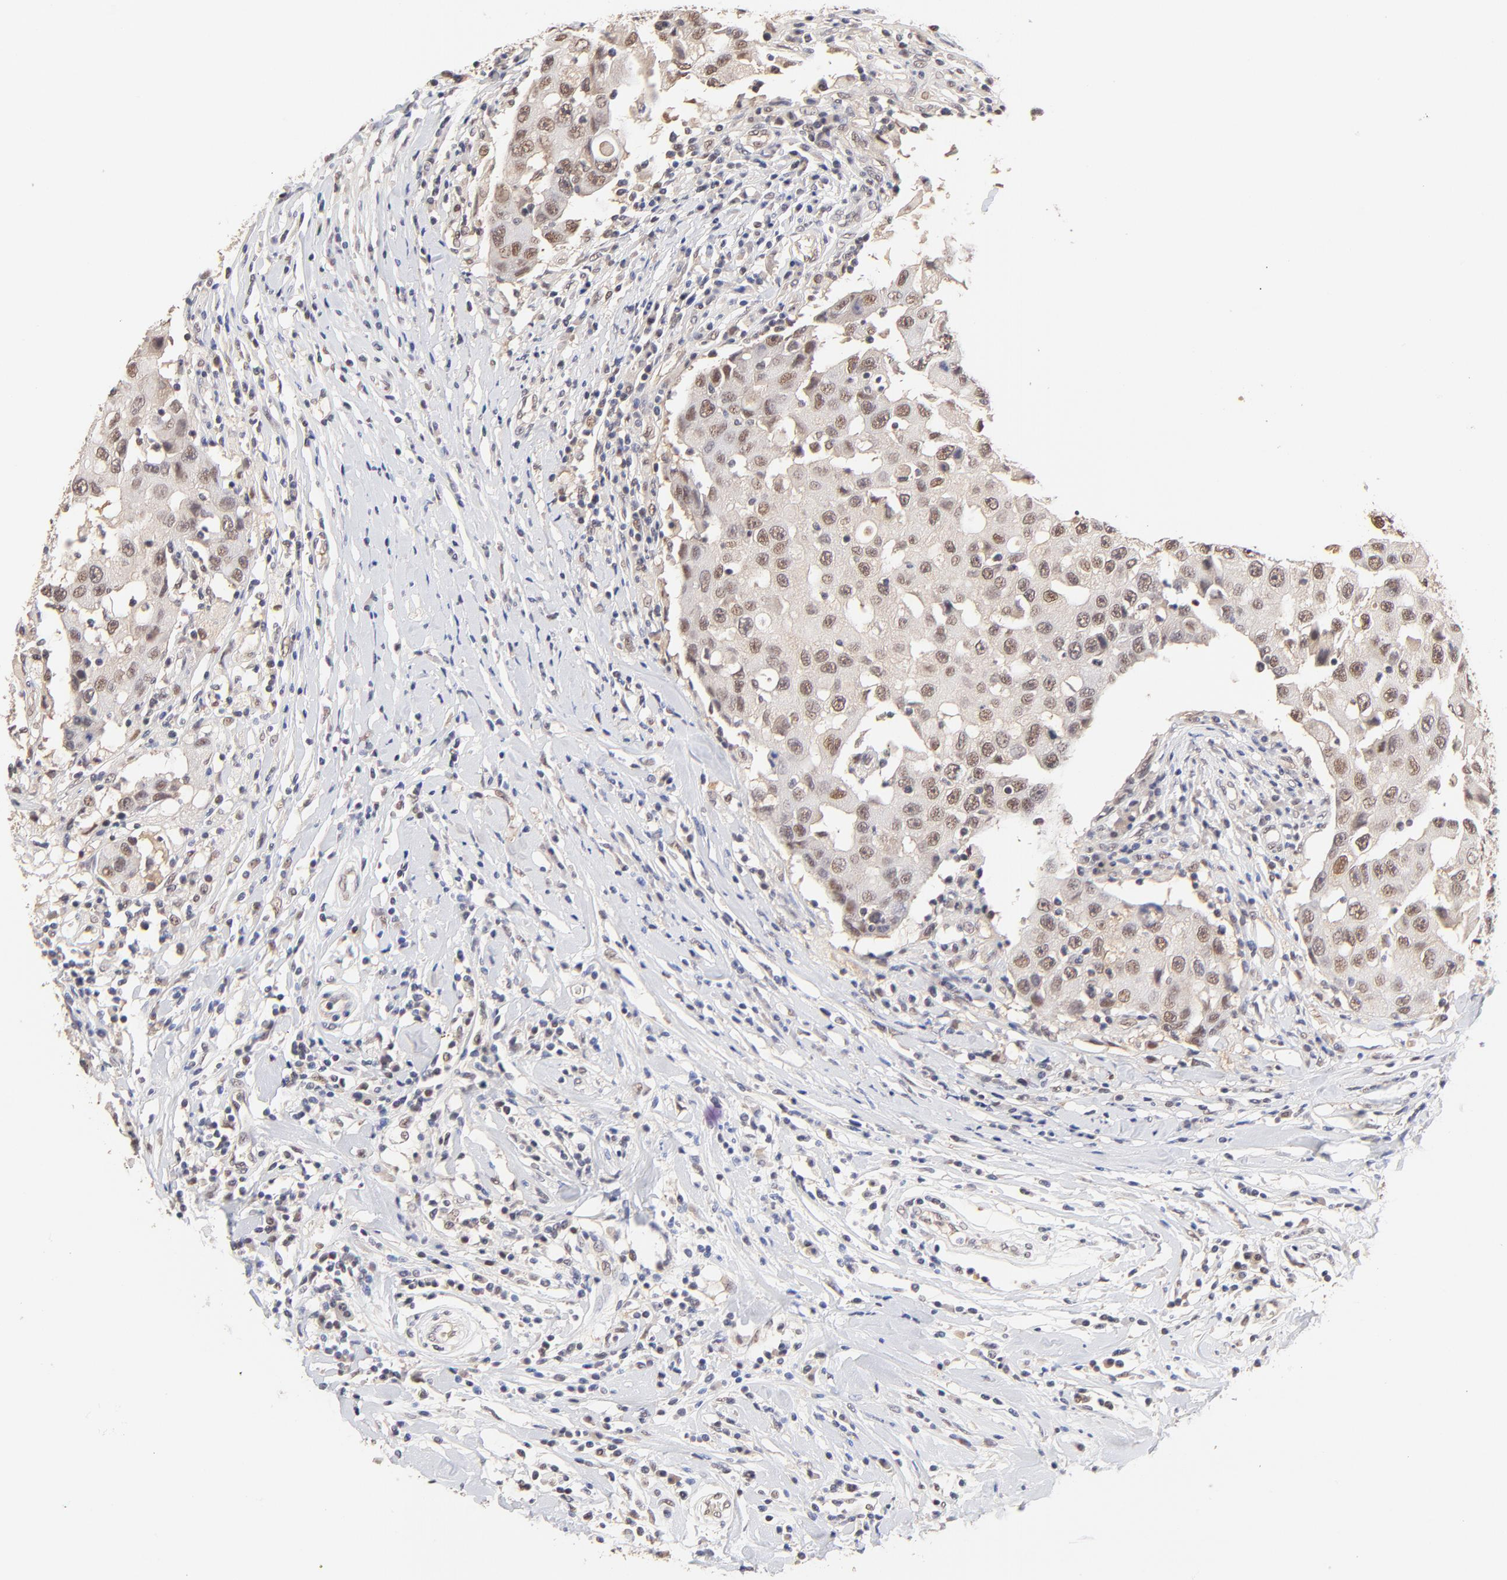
{"staining": {"intensity": "weak", "quantity": "25%-75%", "location": "nuclear"}, "tissue": "breast cancer", "cell_type": "Tumor cells", "image_type": "cancer", "snomed": [{"axis": "morphology", "description": "Duct carcinoma"}, {"axis": "topography", "description": "Breast"}], "caption": "Breast cancer (invasive ductal carcinoma) stained for a protein shows weak nuclear positivity in tumor cells.", "gene": "PSMC4", "patient": {"sex": "female", "age": 27}}